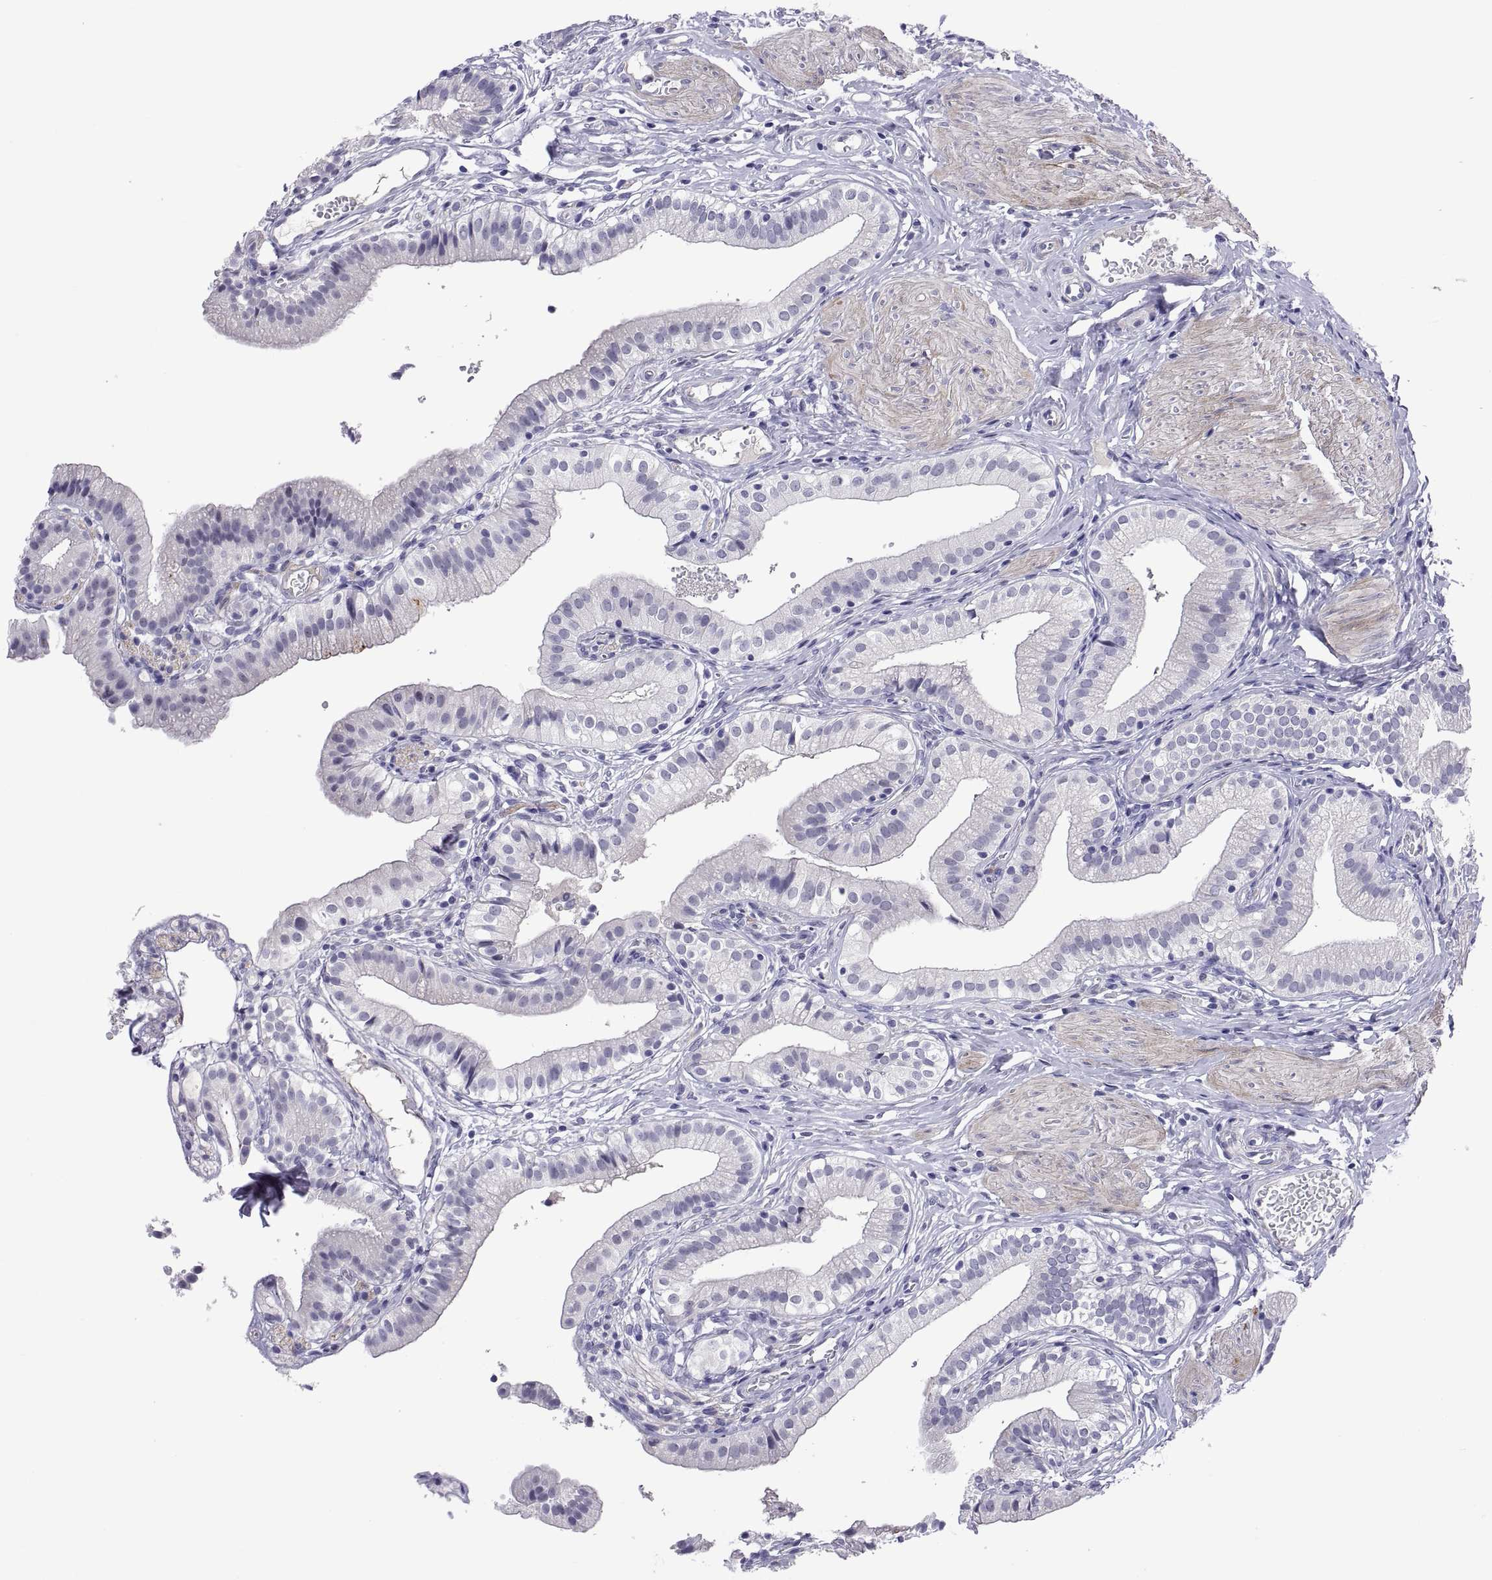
{"staining": {"intensity": "negative", "quantity": "none", "location": "none"}, "tissue": "gallbladder", "cell_type": "Glandular cells", "image_type": "normal", "snomed": [{"axis": "morphology", "description": "Normal tissue, NOS"}, {"axis": "topography", "description": "Gallbladder"}], "caption": "Immunohistochemistry (IHC) photomicrograph of benign gallbladder: gallbladder stained with DAB demonstrates no significant protein staining in glandular cells.", "gene": "CHCT1", "patient": {"sex": "female", "age": 47}}